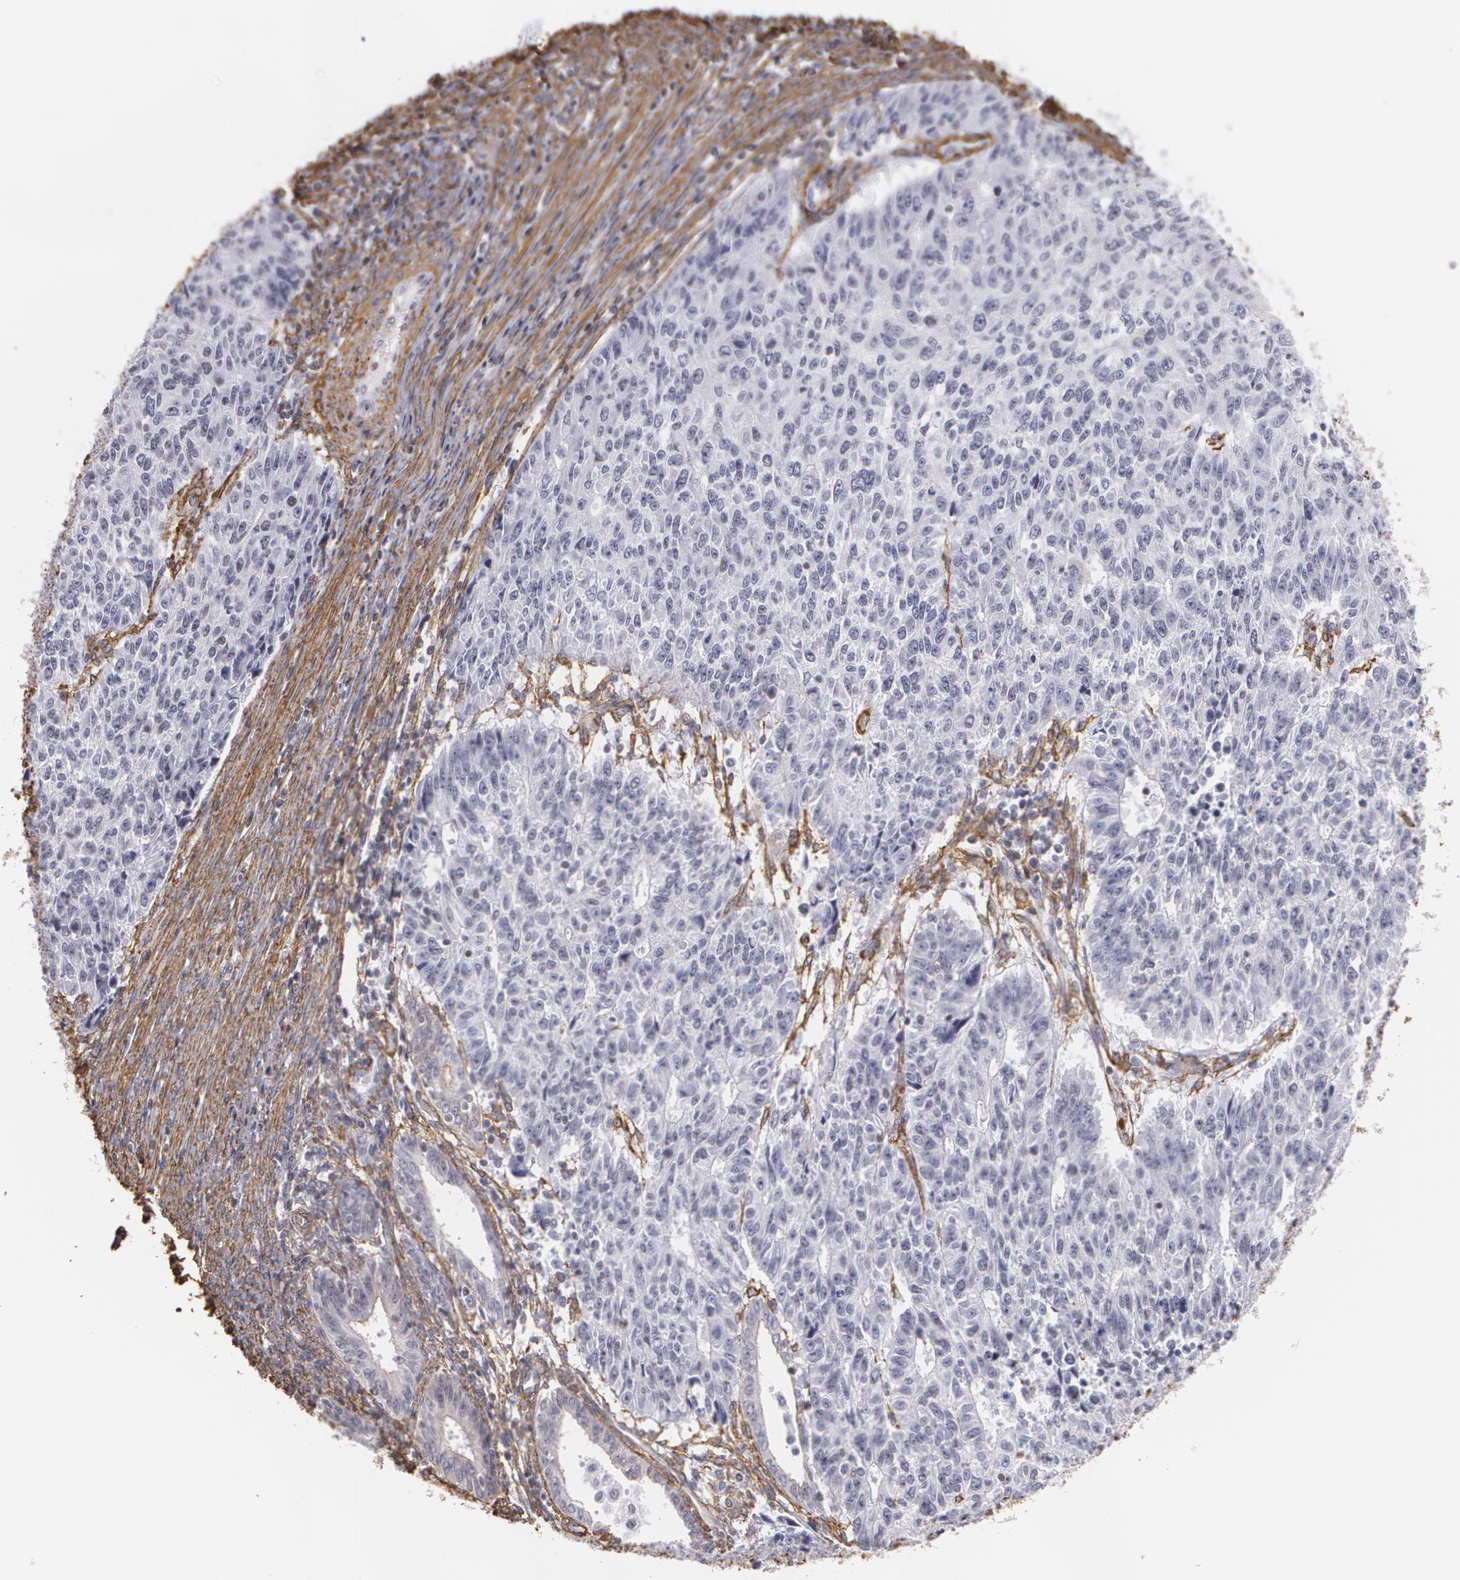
{"staining": {"intensity": "negative", "quantity": "none", "location": "none"}, "tissue": "endometrial cancer", "cell_type": "Tumor cells", "image_type": "cancer", "snomed": [{"axis": "morphology", "description": "Adenocarcinoma, NOS"}, {"axis": "topography", "description": "Endometrium"}], "caption": "There is no significant positivity in tumor cells of endometrial cancer.", "gene": "VAMP1", "patient": {"sex": "female", "age": 42}}